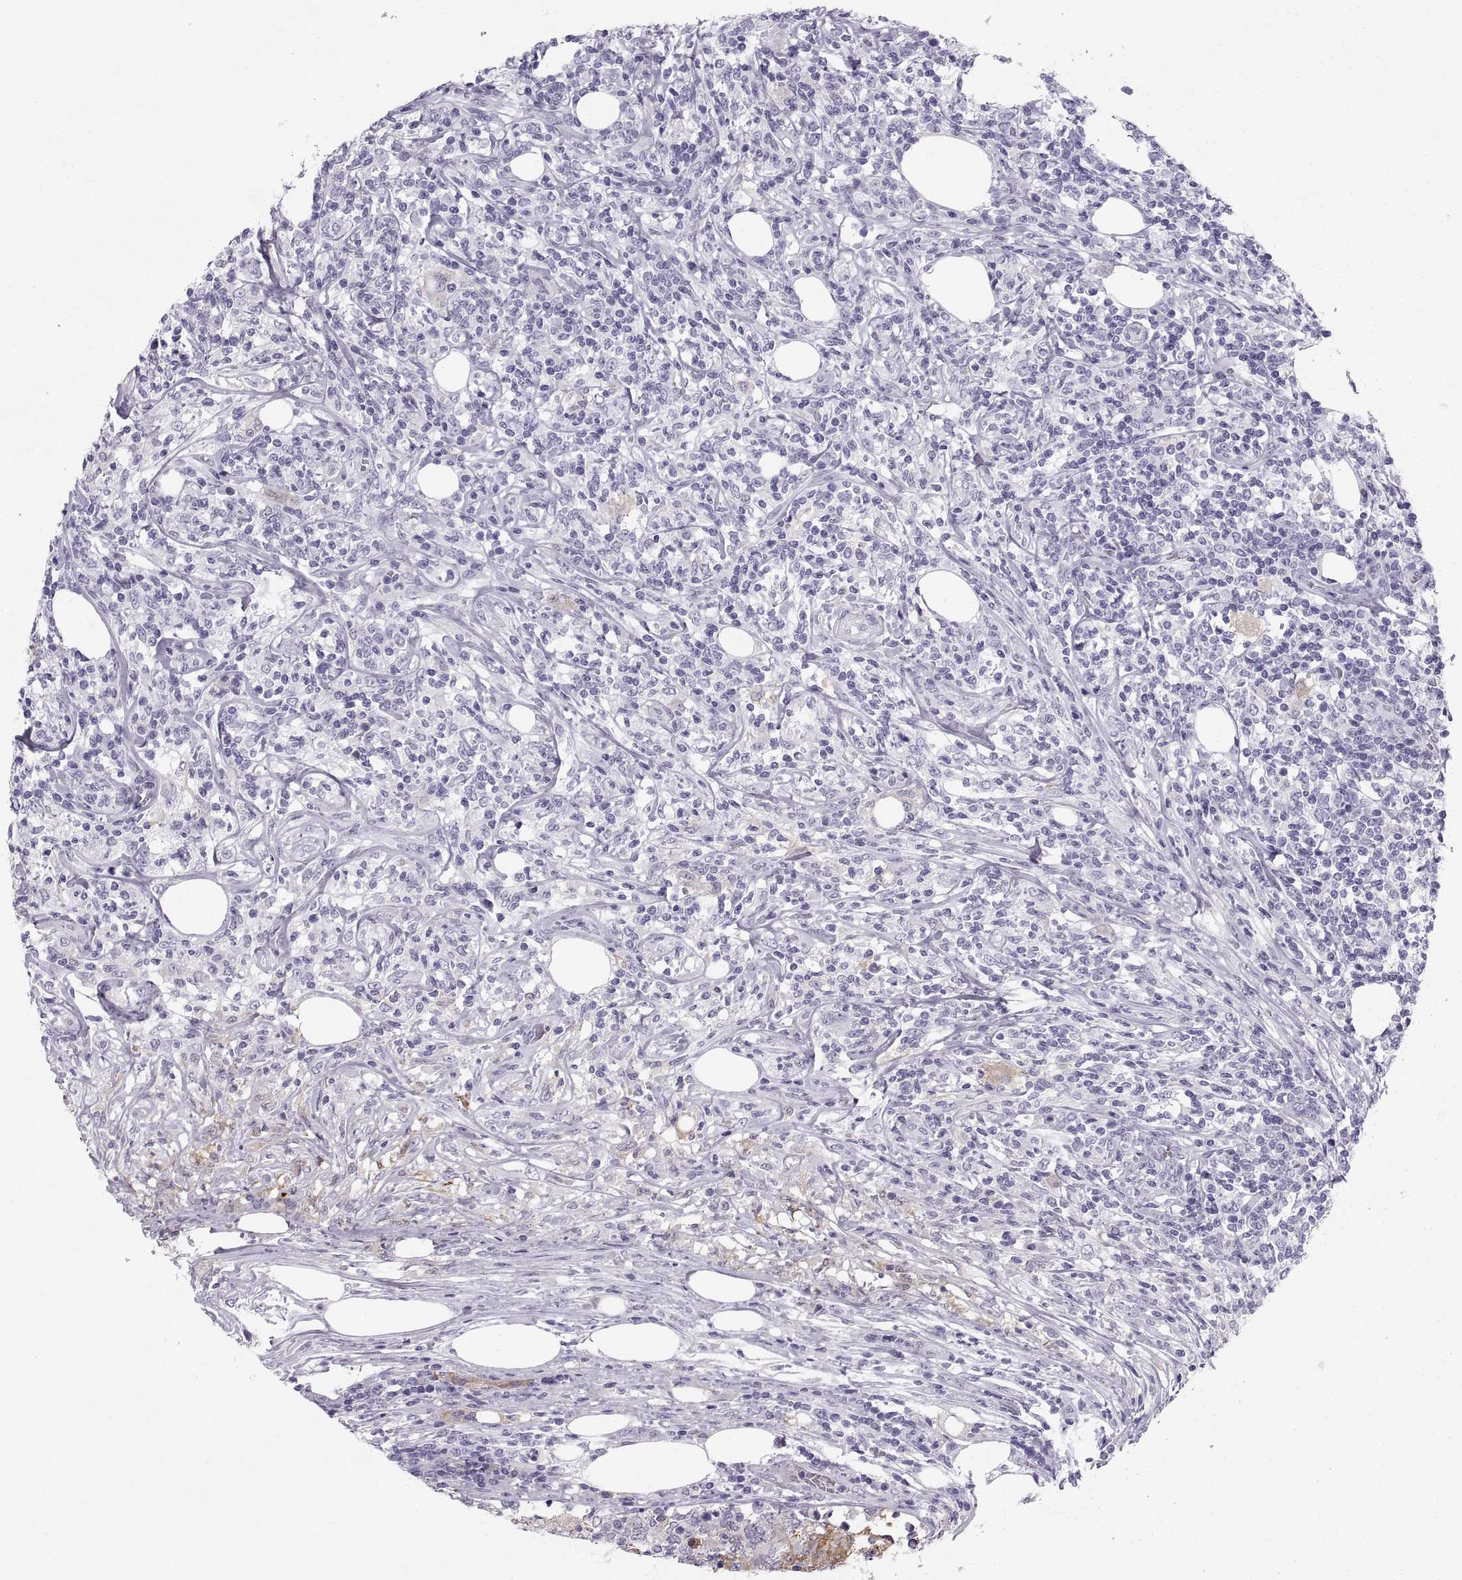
{"staining": {"intensity": "negative", "quantity": "none", "location": "none"}, "tissue": "lymphoma", "cell_type": "Tumor cells", "image_type": "cancer", "snomed": [{"axis": "morphology", "description": "Malignant lymphoma, non-Hodgkin's type, High grade"}, {"axis": "topography", "description": "Lymph node"}], "caption": "Tumor cells show no significant protein expression in high-grade malignant lymphoma, non-Hodgkin's type.", "gene": "SLC22A6", "patient": {"sex": "female", "age": 84}}